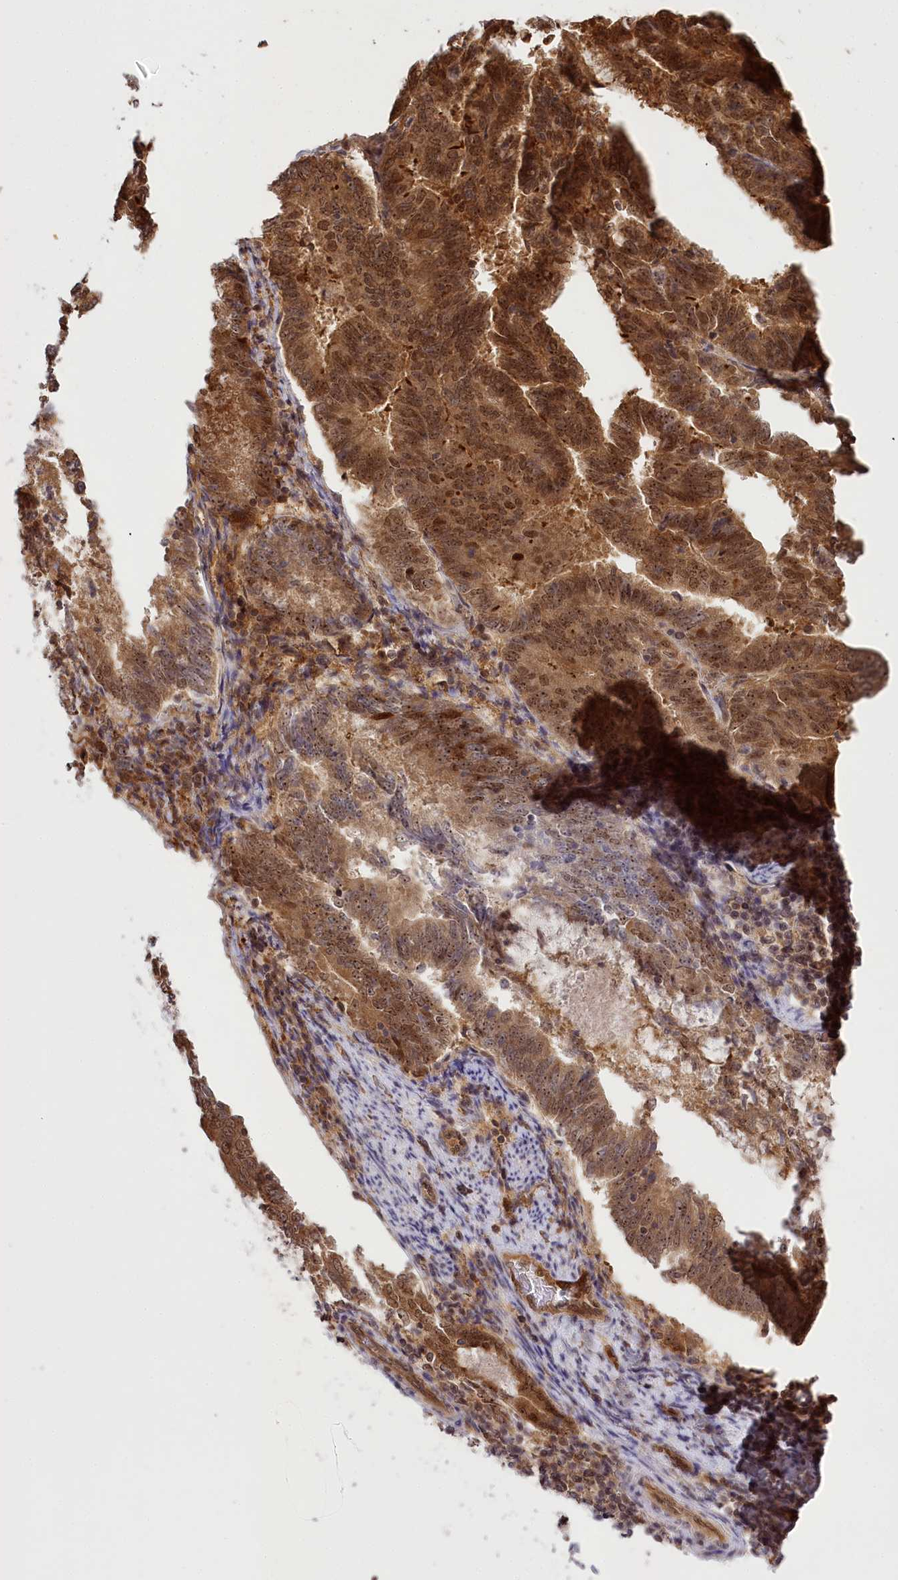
{"staining": {"intensity": "moderate", "quantity": ">75%", "location": "cytoplasmic/membranous,nuclear"}, "tissue": "endometrial cancer", "cell_type": "Tumor cells", "image_type": "cancer", "snomed": [{"axis": "morphology", "description": "Adenocarcinoma, NOS"}, {"axis": "topography", "description": "Endometrium"}], "caption": "High-power microscopy captured an immunohistochemistry (IHC) image of adenocarcinoma (endometrial), revealing moderate cytoplasmic/membranous and nuclear staining in about >75% of tumor cells.", "gene": "SERGEF", "patient": {"sex": "female", "age": 80}}